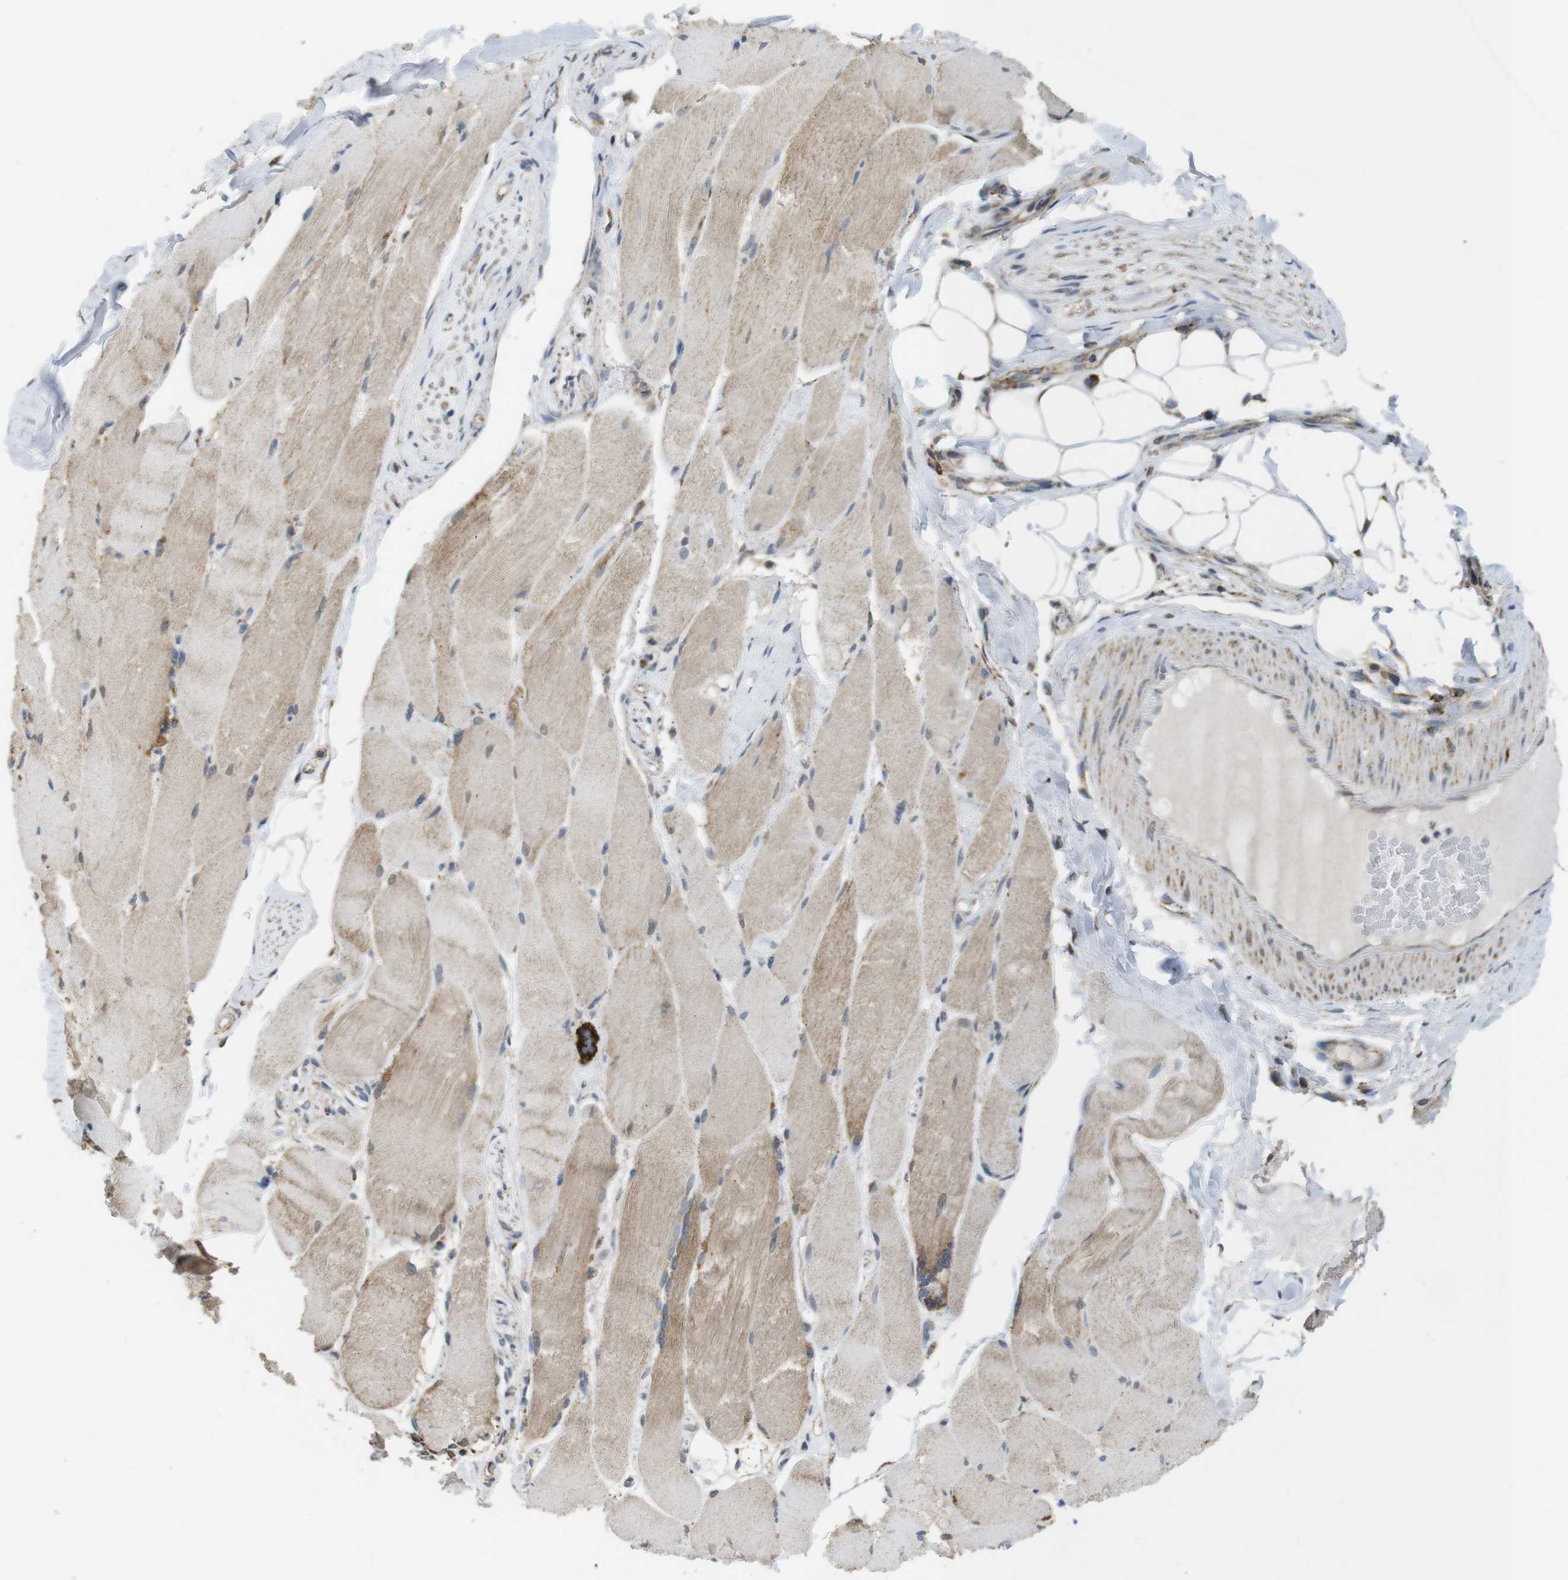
{"staining": {"intensity": "weak", "quantity": ">75%", "location": "cytoplasmic/membranous"}, "tissue": "skeletal muscle", "cell_type": "Myocytes", "image_type": "normal", "snomed": [{"axis": "morphology", "description": "Normal tissue, NOS"}, {"axis": "topography", "description": "Skin"}, {"axis": "topography", "description": "Skeletal muscle"}], "caption": "Weak cytoplasmic/membranous staining for a protein is seen in approximately >75% of myocytes of benign skeletal muscle using IHC.", "gene": "CALHM2", "patient": {"sex": "male", "age": 83}}